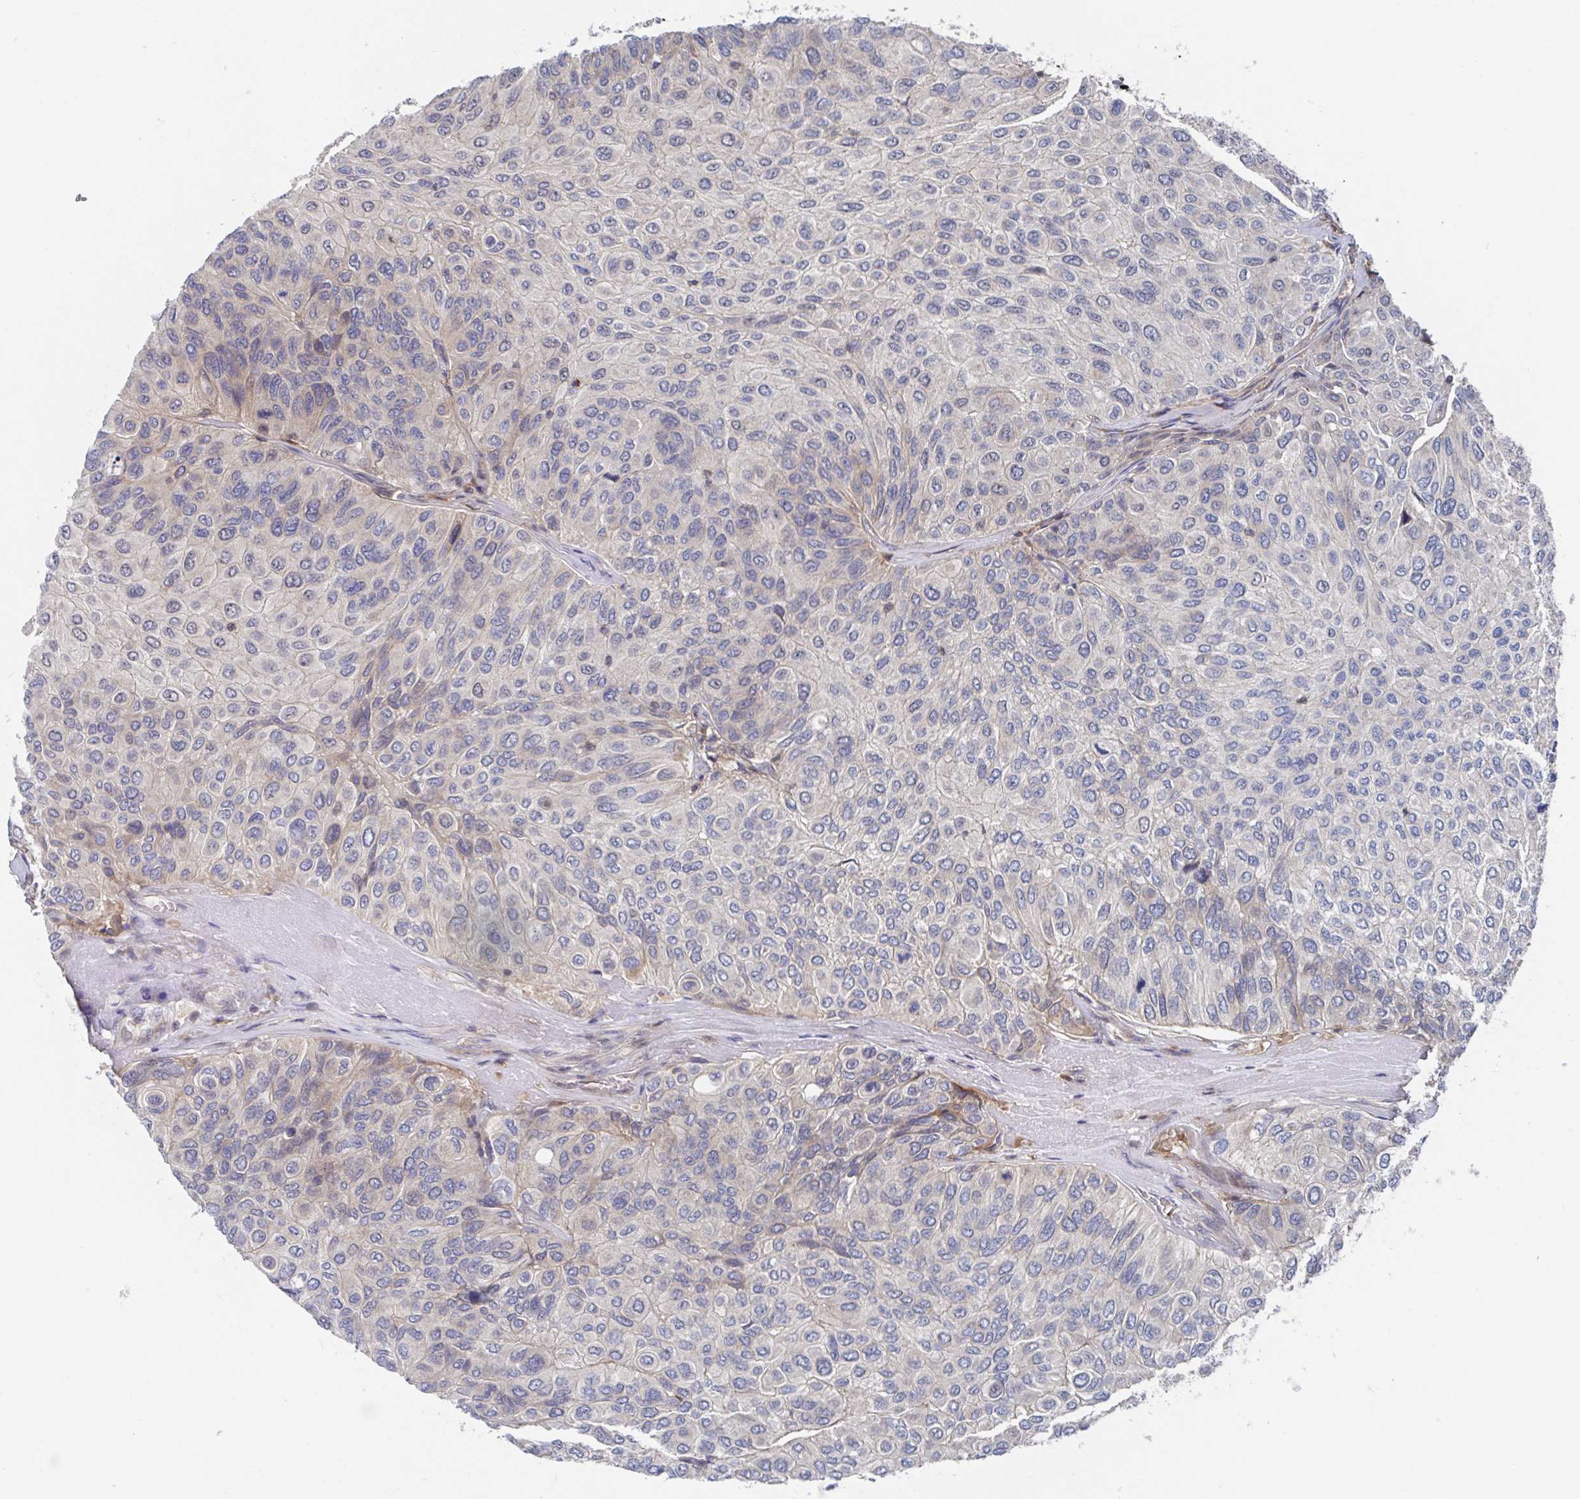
{"staining": {"intensity": "moderate", "quantity": "<25%", "location": "cytoplasmic/membranous"}, "tissue": "urothelial cancer", "cell_type": "Tumor cells", "image_type": "cancer", "snomed": [{"axis": "morphology", "description": "Urothelial carcinoma, High grade"}, {"axis": "topography", "description": "Urinary bladder"}], "caption": "High-power microscopy captured an immunohistochemistry histopathology image of urothelial carcinoma (high-grade), revealing moderate cytoplasmic/membranous staining in approximately <25% of tumor cells. The protein is shown in brown color, while the nuclei are stained blue.", "gene": "DHRS12", "patient": {"sex": "male", "age": 66}}